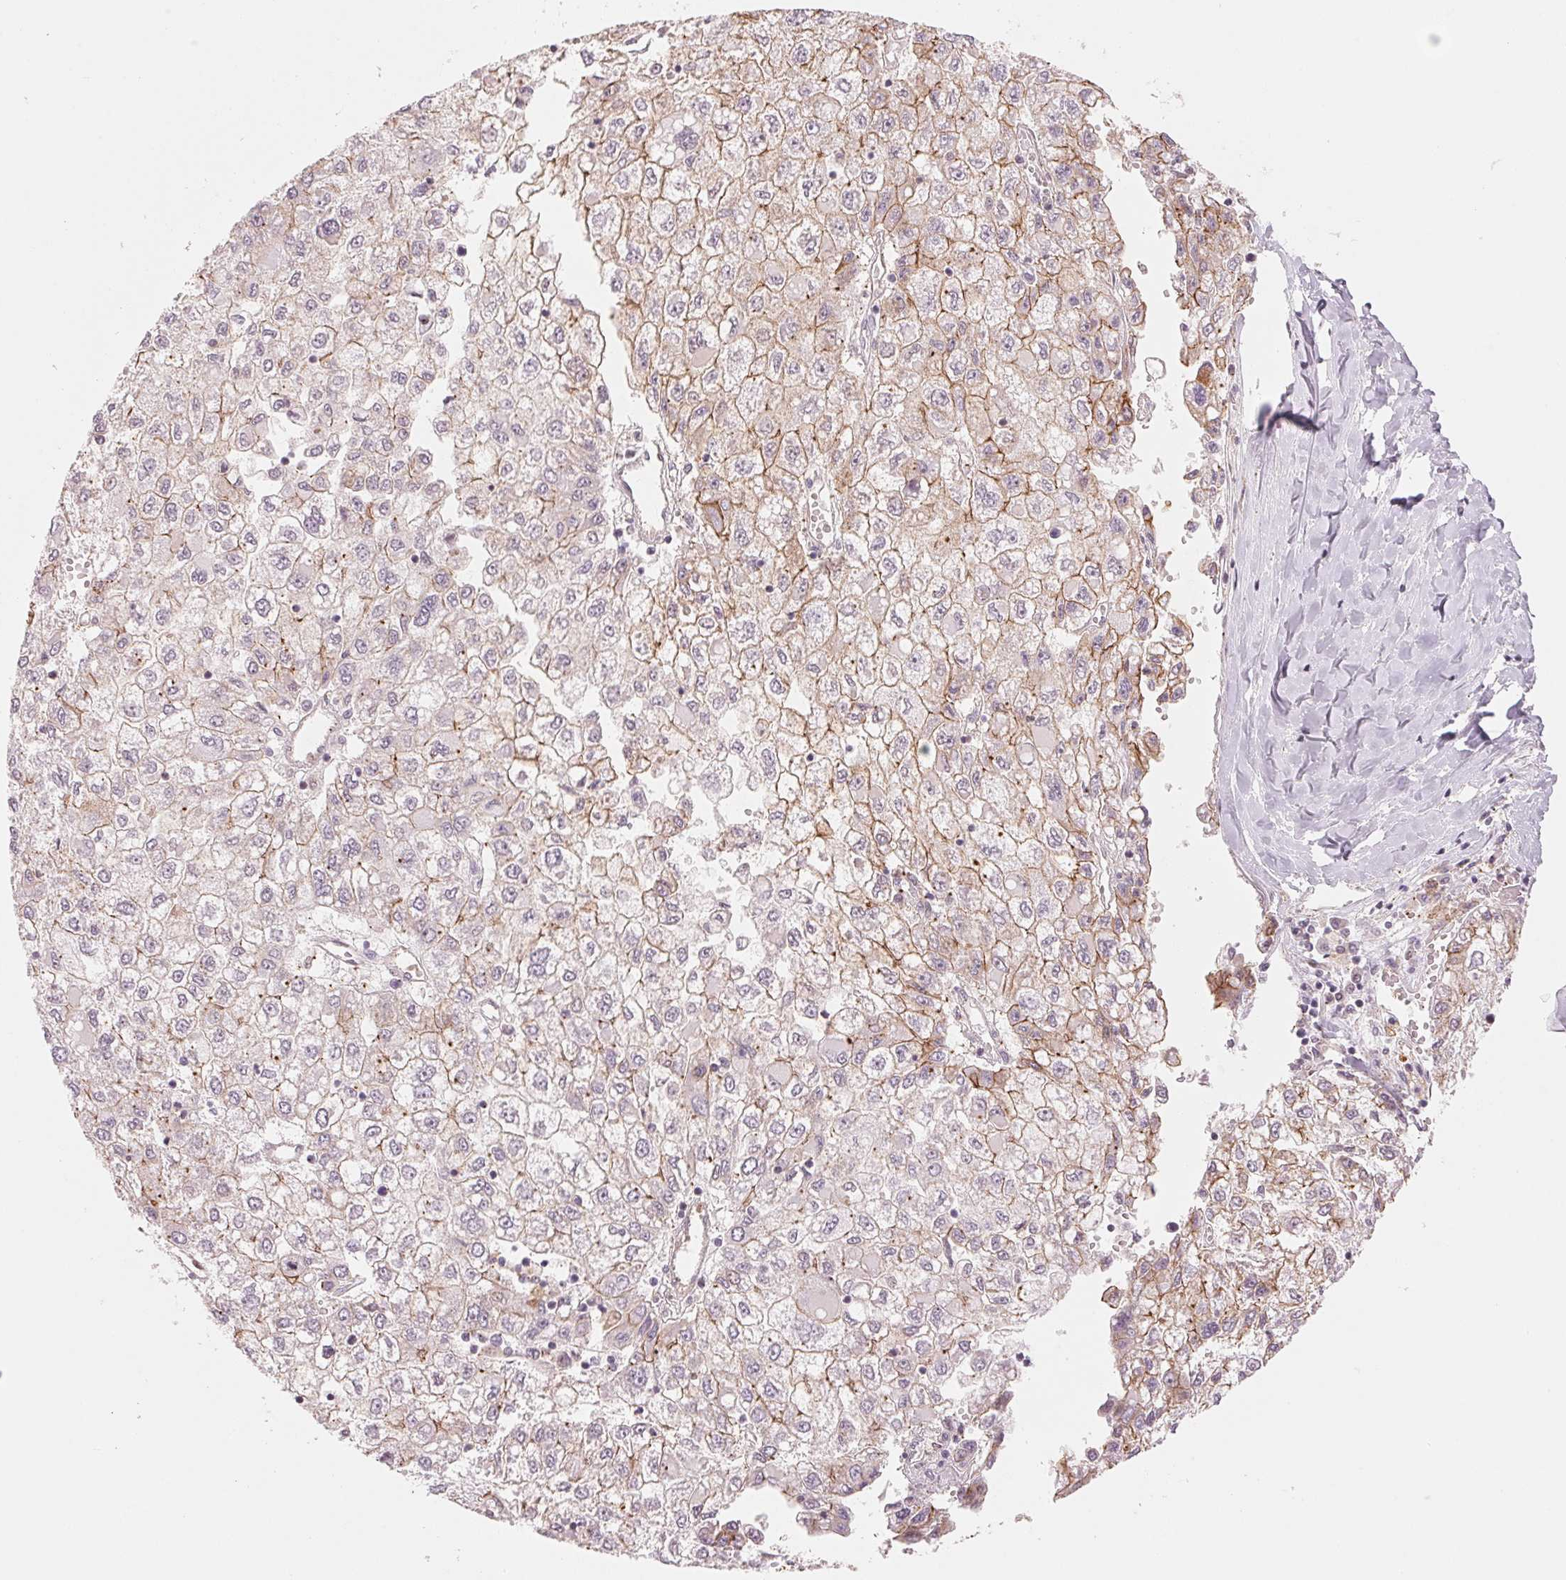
{"staining": {"intensity": "moderate", "quantity": "25%-75%", "location": "cytoplasmic/membranous"}, "tissue": "liver cancer", "cell_type": "Tumor cells", "image_type": "cancer", "snomed": [{"axis": "morphology", "description": "Carcinoma, Hepatocellular, NOS"}, {"axis": "topography", "description": "Liver"}], "caption": "This photomicrograph displays liver cancer (hepatocellular carcinoma) stained with immunohistochemistry (IHC) to label a protein in brown. The cytoplasmic/membranous of tumor cells show moderate positivity for the protein. Nuclei are counter-stained blue.", "gene": "SLC17A4", "patient": {"sex": "male", "age": 40}}